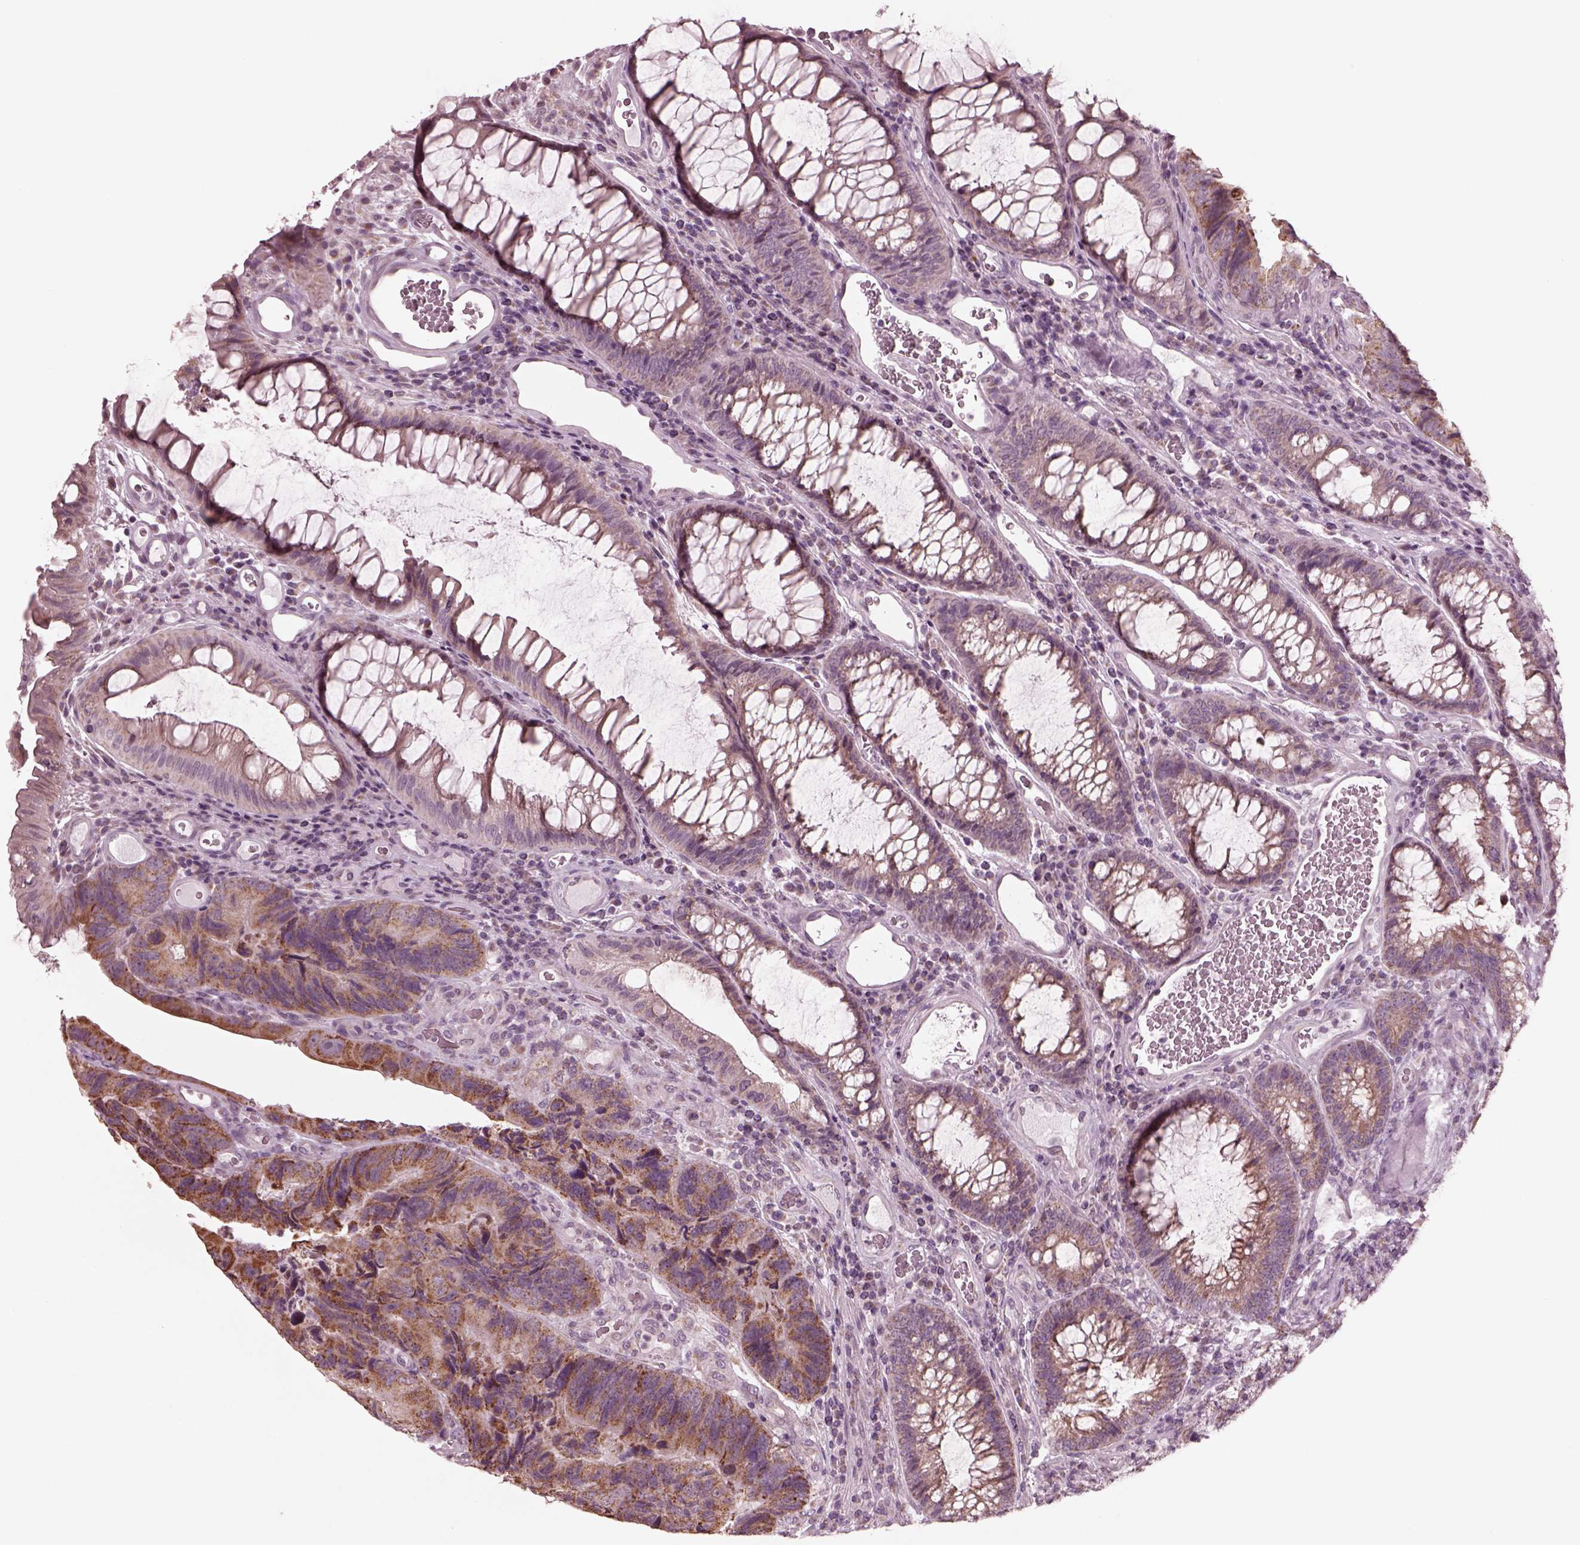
{"staining": {"intensity": "moderate", "quantity": ">75%", "location": "cytoplasmic/membranous"}, "tissue": "colorectal cancer", "cell_type": "Tumor cells", "image_type": "cancer", "snomed": [{"axis": "morphology", "description": "Adenocarcinoma, NOS"}, {"axis": "topography", "description": "Colon"}], "caption": "An image of human colorectal cancer stained for a protein shows moderate cytoplasmic/membranous brown staining in tumor cells.", "gene": "CELSR3", "patient": {"sex": "female", "age": 67}}